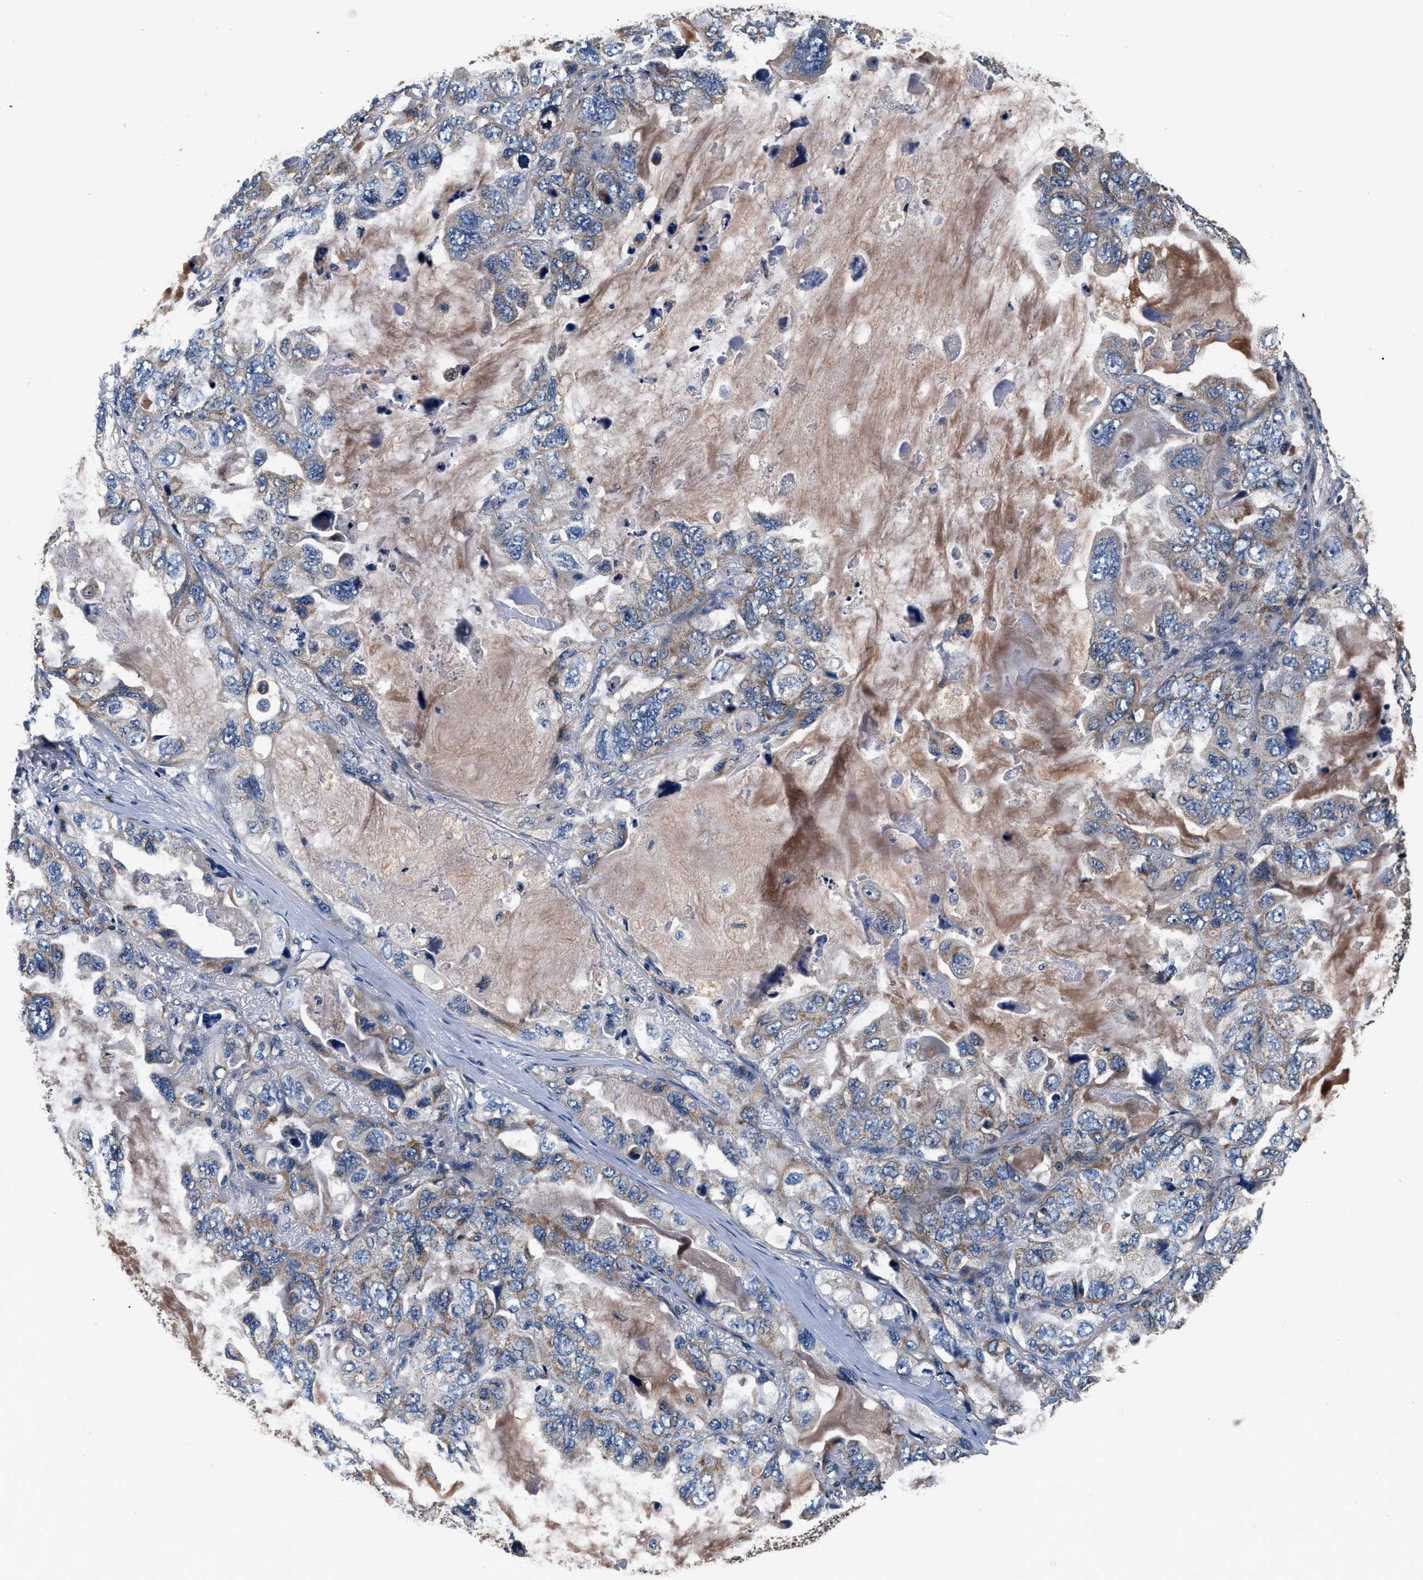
{"staining": {"intensity": "negative", "quantity": "none", "location": "none"}, "tissue": "lung cancer", "cell_type": "Tumor cells", "image_type": "cancer", "snomed": [{"axis": "morphology", "description": "Squamous cell carcinoma, NOS"}, {"axis": "topography", "description": "Lung"}], "caption": "Immunohistochemical staining of human lung squamous cell carcinoma shows no significant expression in tumor cells. (DAB (3,3'-diaminobenzidine) immunohistochemistry, high magnification).", "gene": "IMMT", "patient": {"sex": "female", "age": 73}}